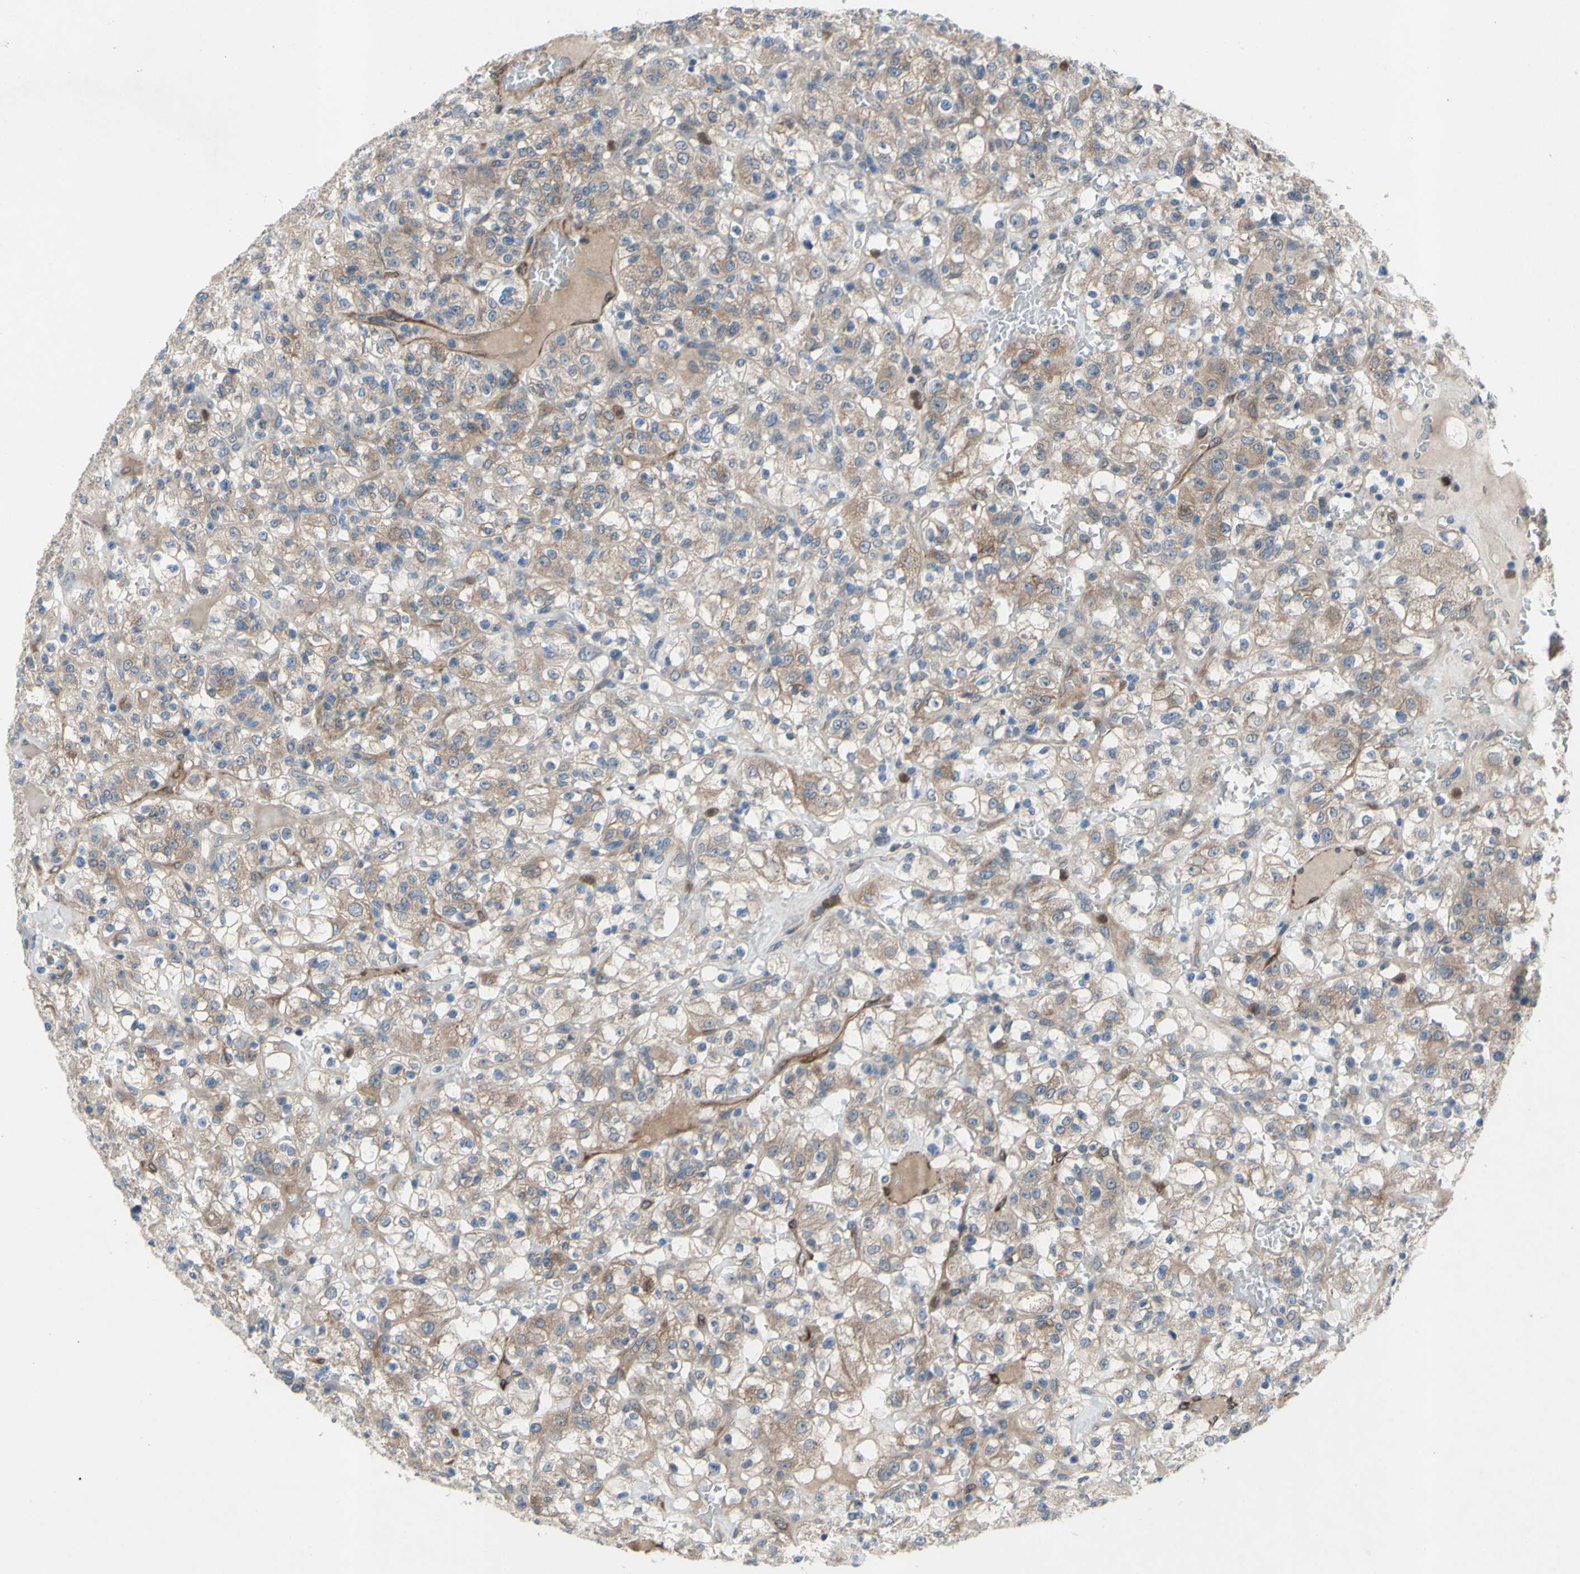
{"staining": {"intensity": "moderate", "quantity": ">75%", "location": "cytoplasmic/membranous"}, "tissue": "renal cancer", "cell_type": "Tumor cells", "image_type": "cancer", "snomed": [{"axis": "morphology", "description": "Normal tissue, NOS"}, {"axis": "morphology", "description": "Adenocarcinoma, NOS"}, {"axis": "topography", "description": "Kidney"}], "caption": "IHC staining of renal cancer, which exhibits medium levels of moderate cytoplasmic/membranous expression in about >75% of tumor cells indicating moderate cytoplasmic/membranous protein expression. The staining was performed using DAB (brown) for protein detection and nuclei were counterstained in hematoxylin (blue).", "gene": "GRAMD2B", "patient": {"sex": "female", "age": 72}}